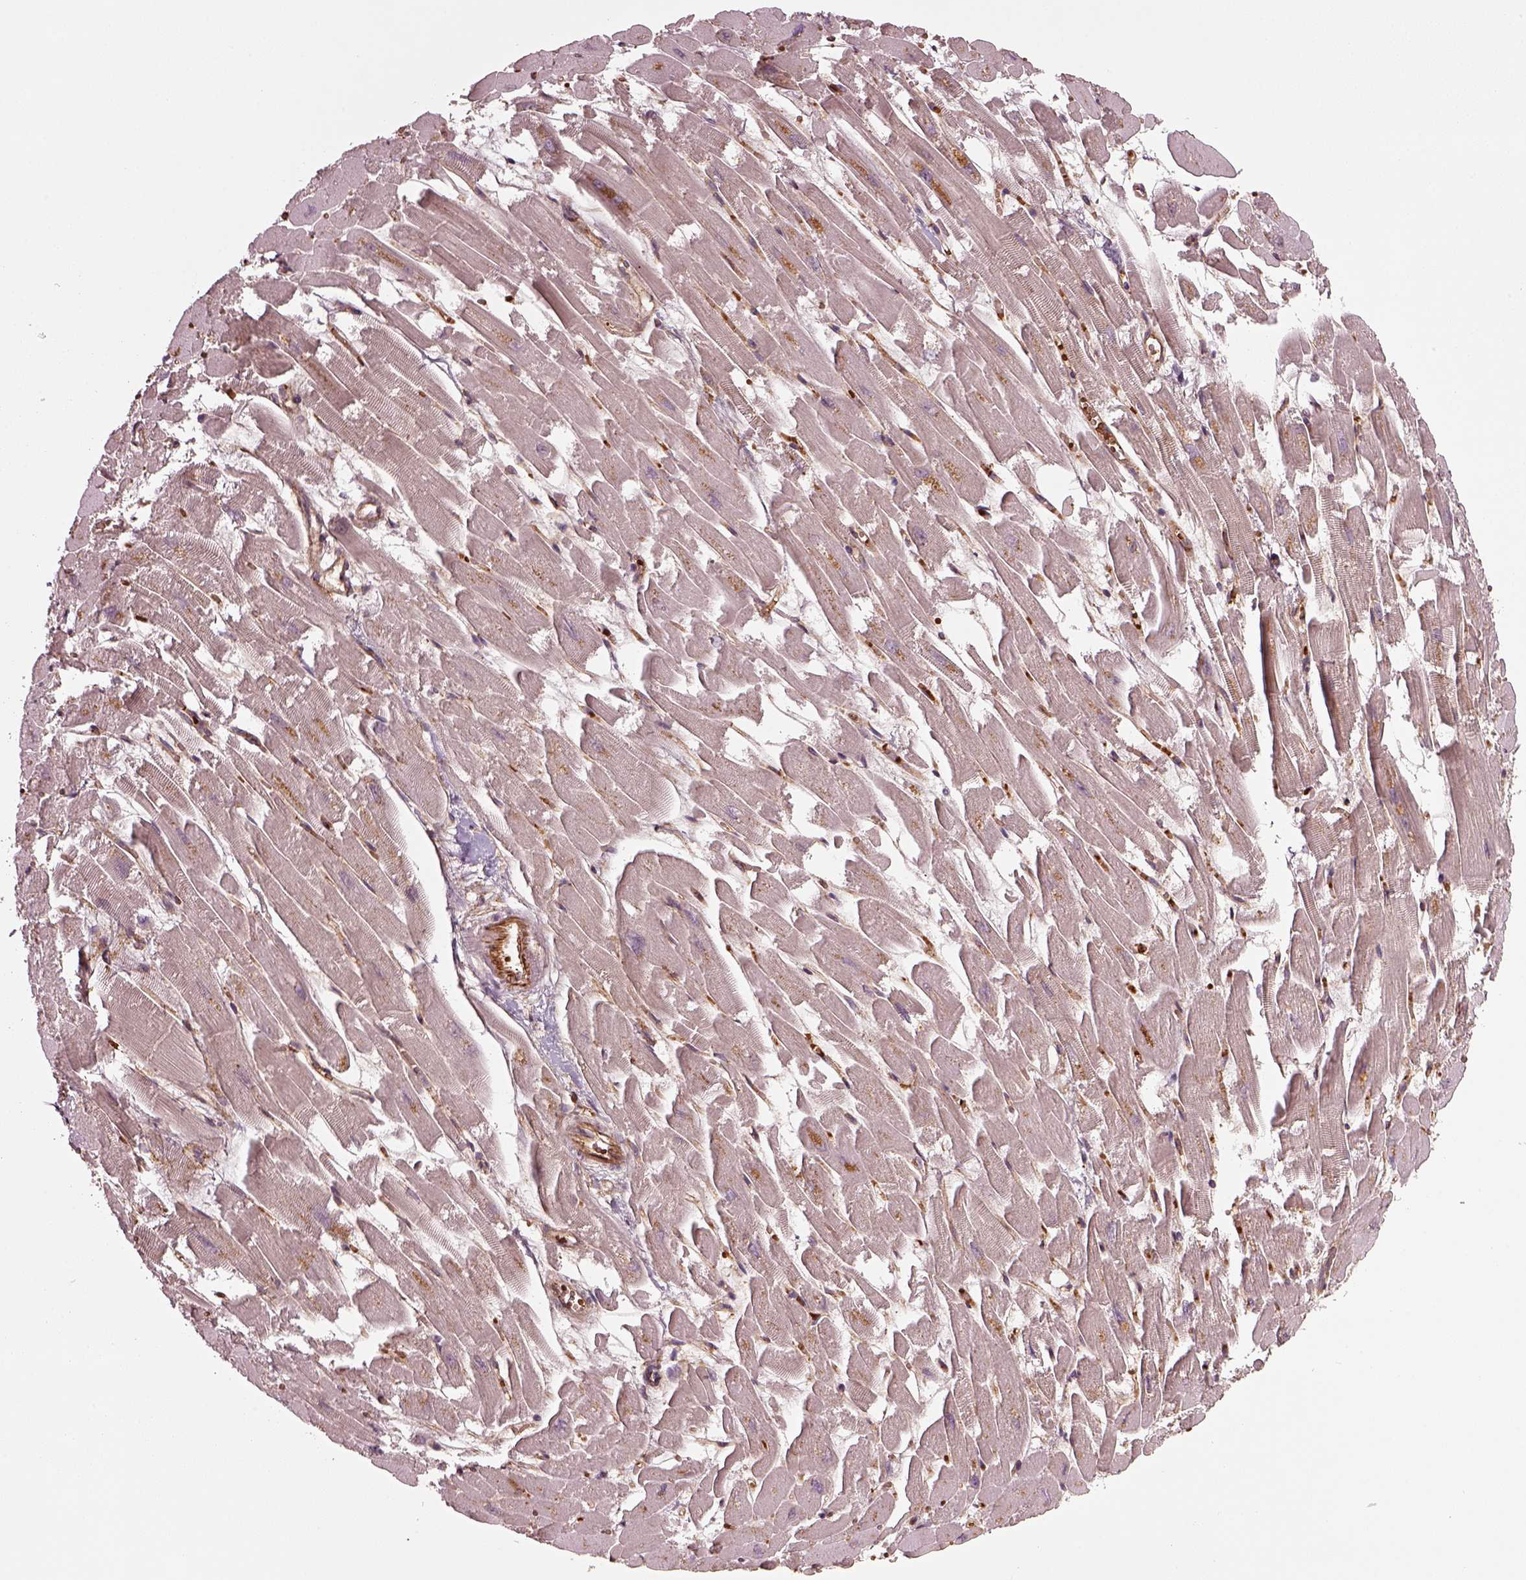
{"staining": {"intensity": "moderate", "quantity": "25%-75%", "location": "nuclear"}, "tissue": "heart muscle", "cell_type": "Cardiomyocytes", "image_type": "normal", "snomed": [{"axis": "morphology", "description": "Normal tissue, NOS"}, {"axis": "topography", "description": "Heart"}], "caption": "This is an image of IHC staining of normal heart muscle, which shows moderate staining in the nuclear of cardiomyocytes.", "gene": "WASHC2A", "patient": {"sex": "female", "age": 52}}